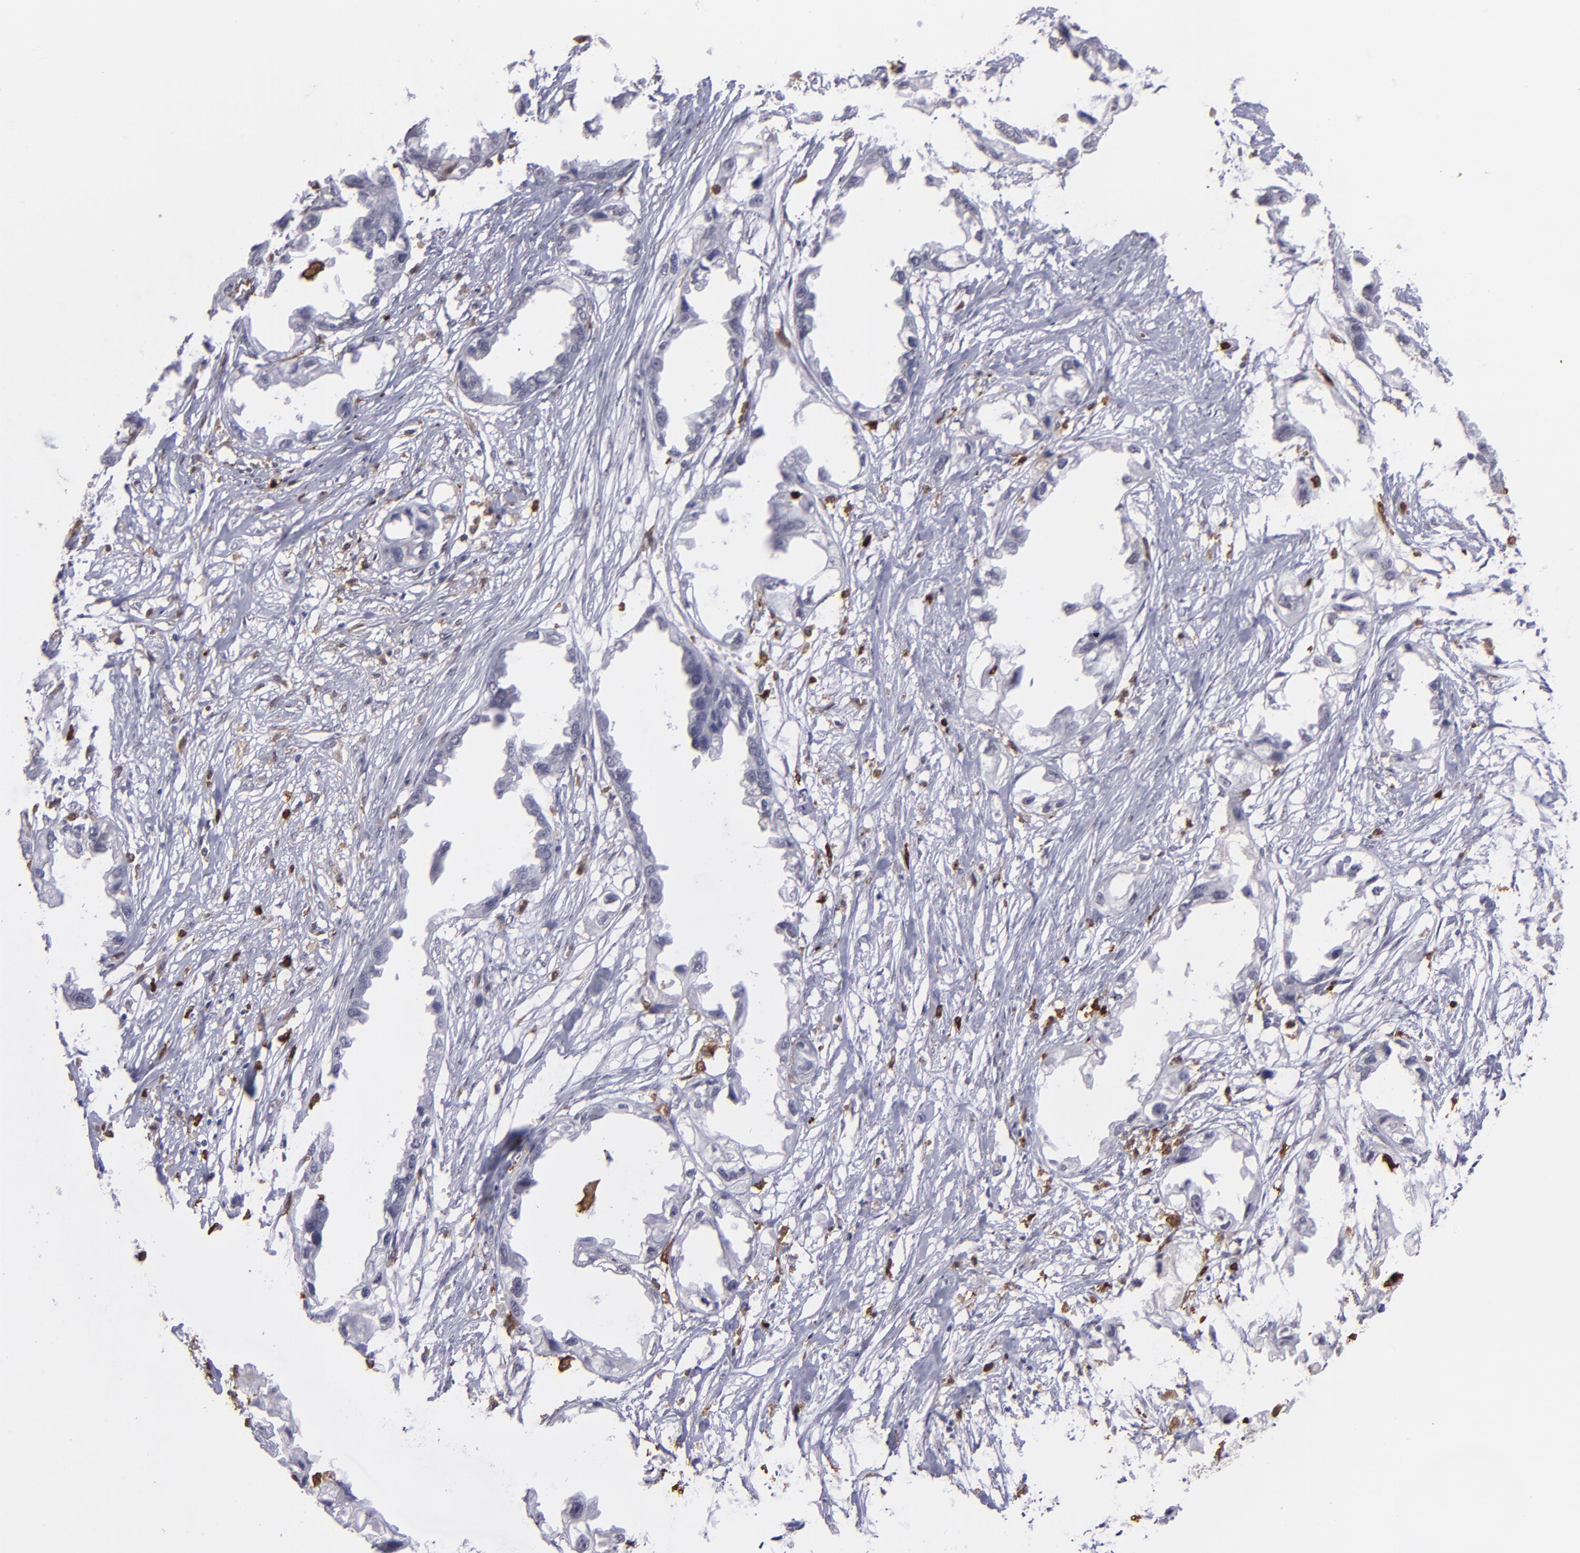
{"staining": {"intensity": "negative", "quantity": "none", "location": "none"}, "tissue": "endometrial cancer", "cell_type": "Tumor cells", "image_type": "cancer", "snomed": [{"axis": "morphology", "description": "Adenocarcinoma, NOS"}, {"axis": "topography", "description": "Endometrium"}], "caption": "There is no significant positivity in tumor cells of adenocarcinoma (endometrial).", "gene": "NCF2", "patient": {"sex": "female", "age": 67}}